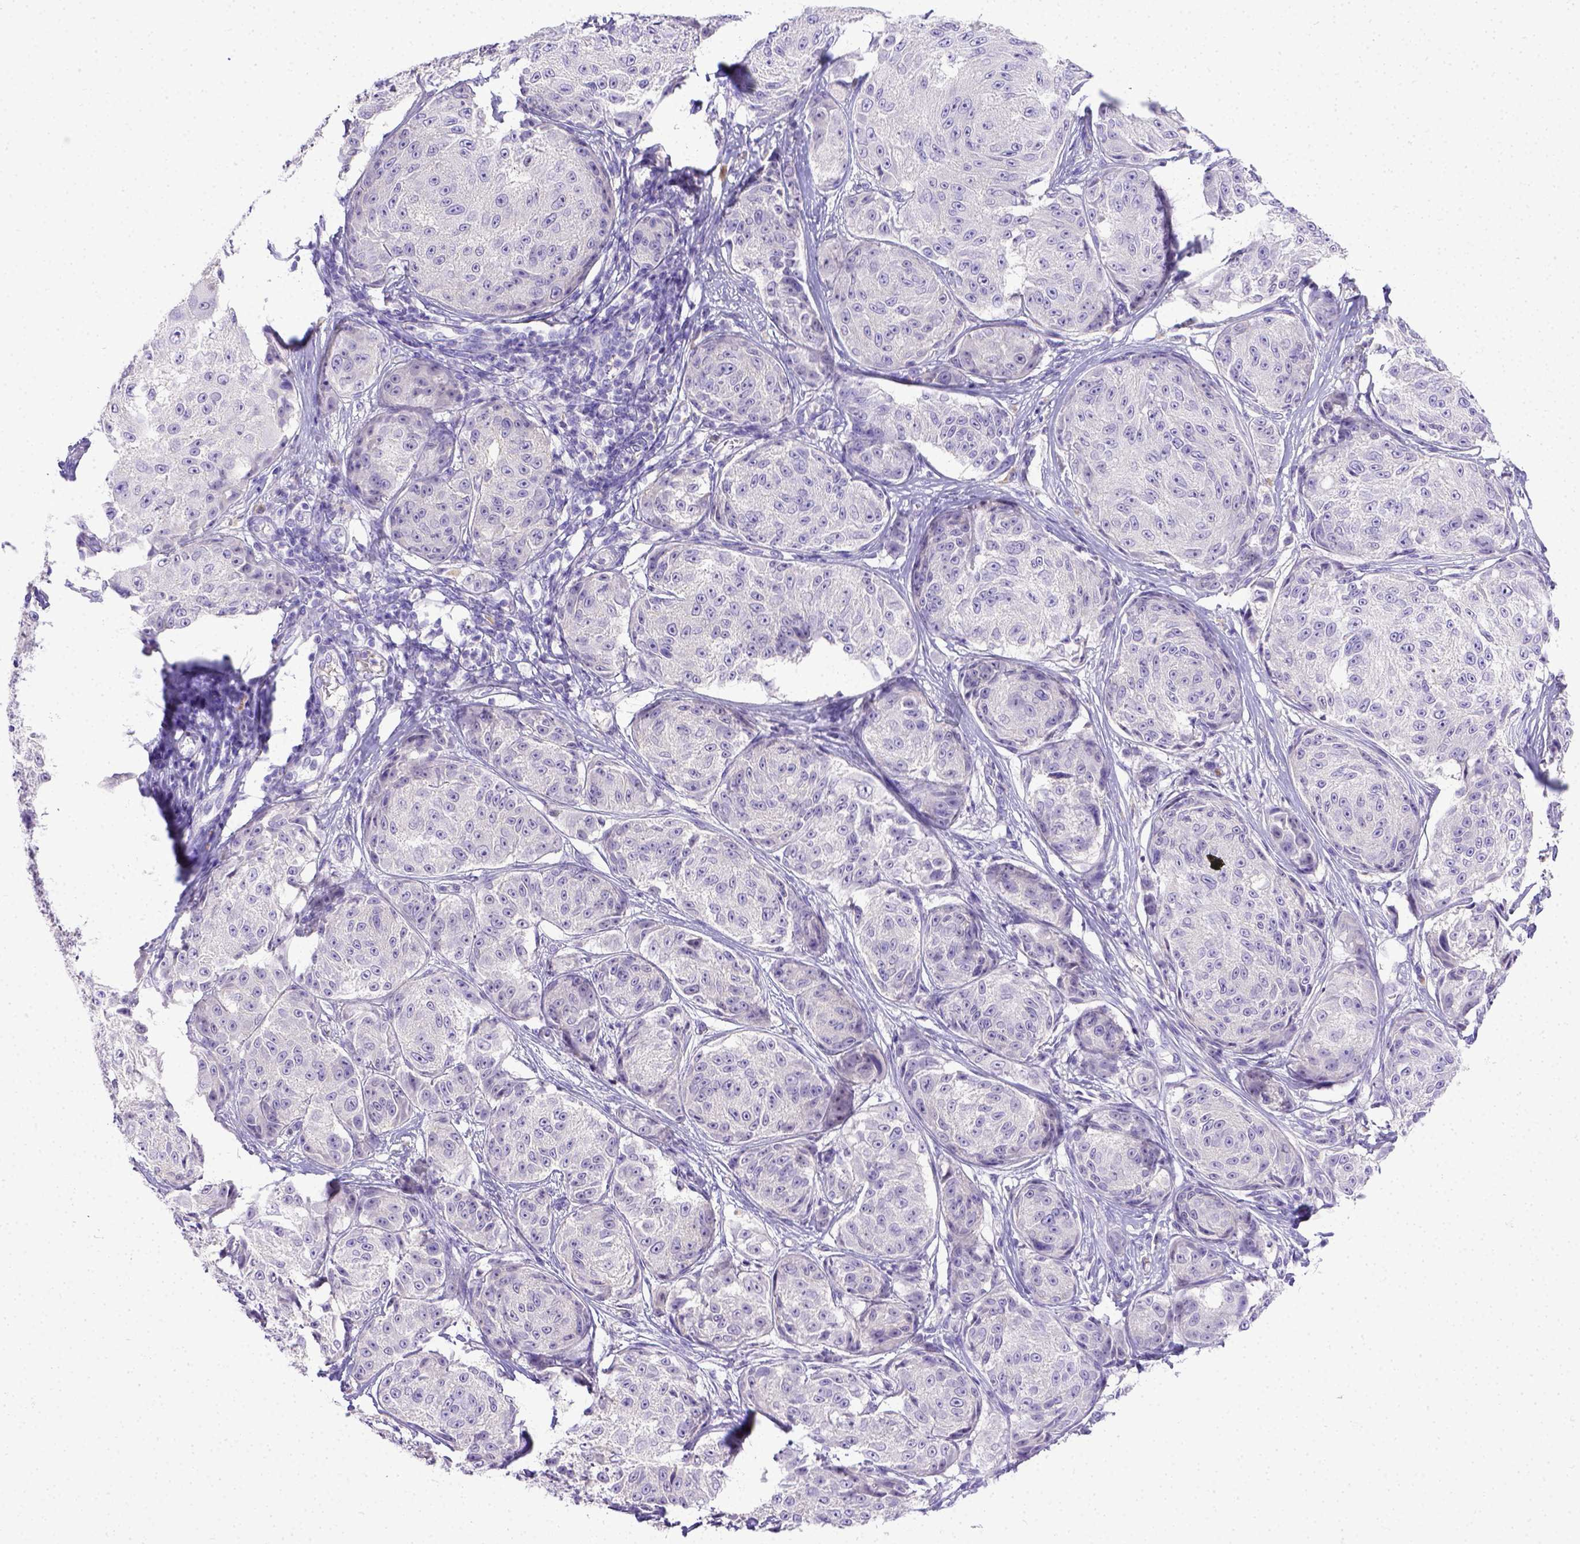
{"staining": {"intensity": "negative", "quantity": "none", "location": "none"}, "tissue": "melanoma", "cell_type": "Tumor cells", "image_type": "cancer", "snomed": [{"axis": "morphology", "description": "Malignant melanoma, NOS"}, {"axis": "topography", "description": "Skin"}], "caption": "A micrograph of malignant melanoma stained for a protein reveals no brown staining in tumor cells. (Brightfield microscopy of DAB immunohistochemistry at high magnification).", "gene": "BTN1A1", "patient": {"sex": "male", "age": 61}}